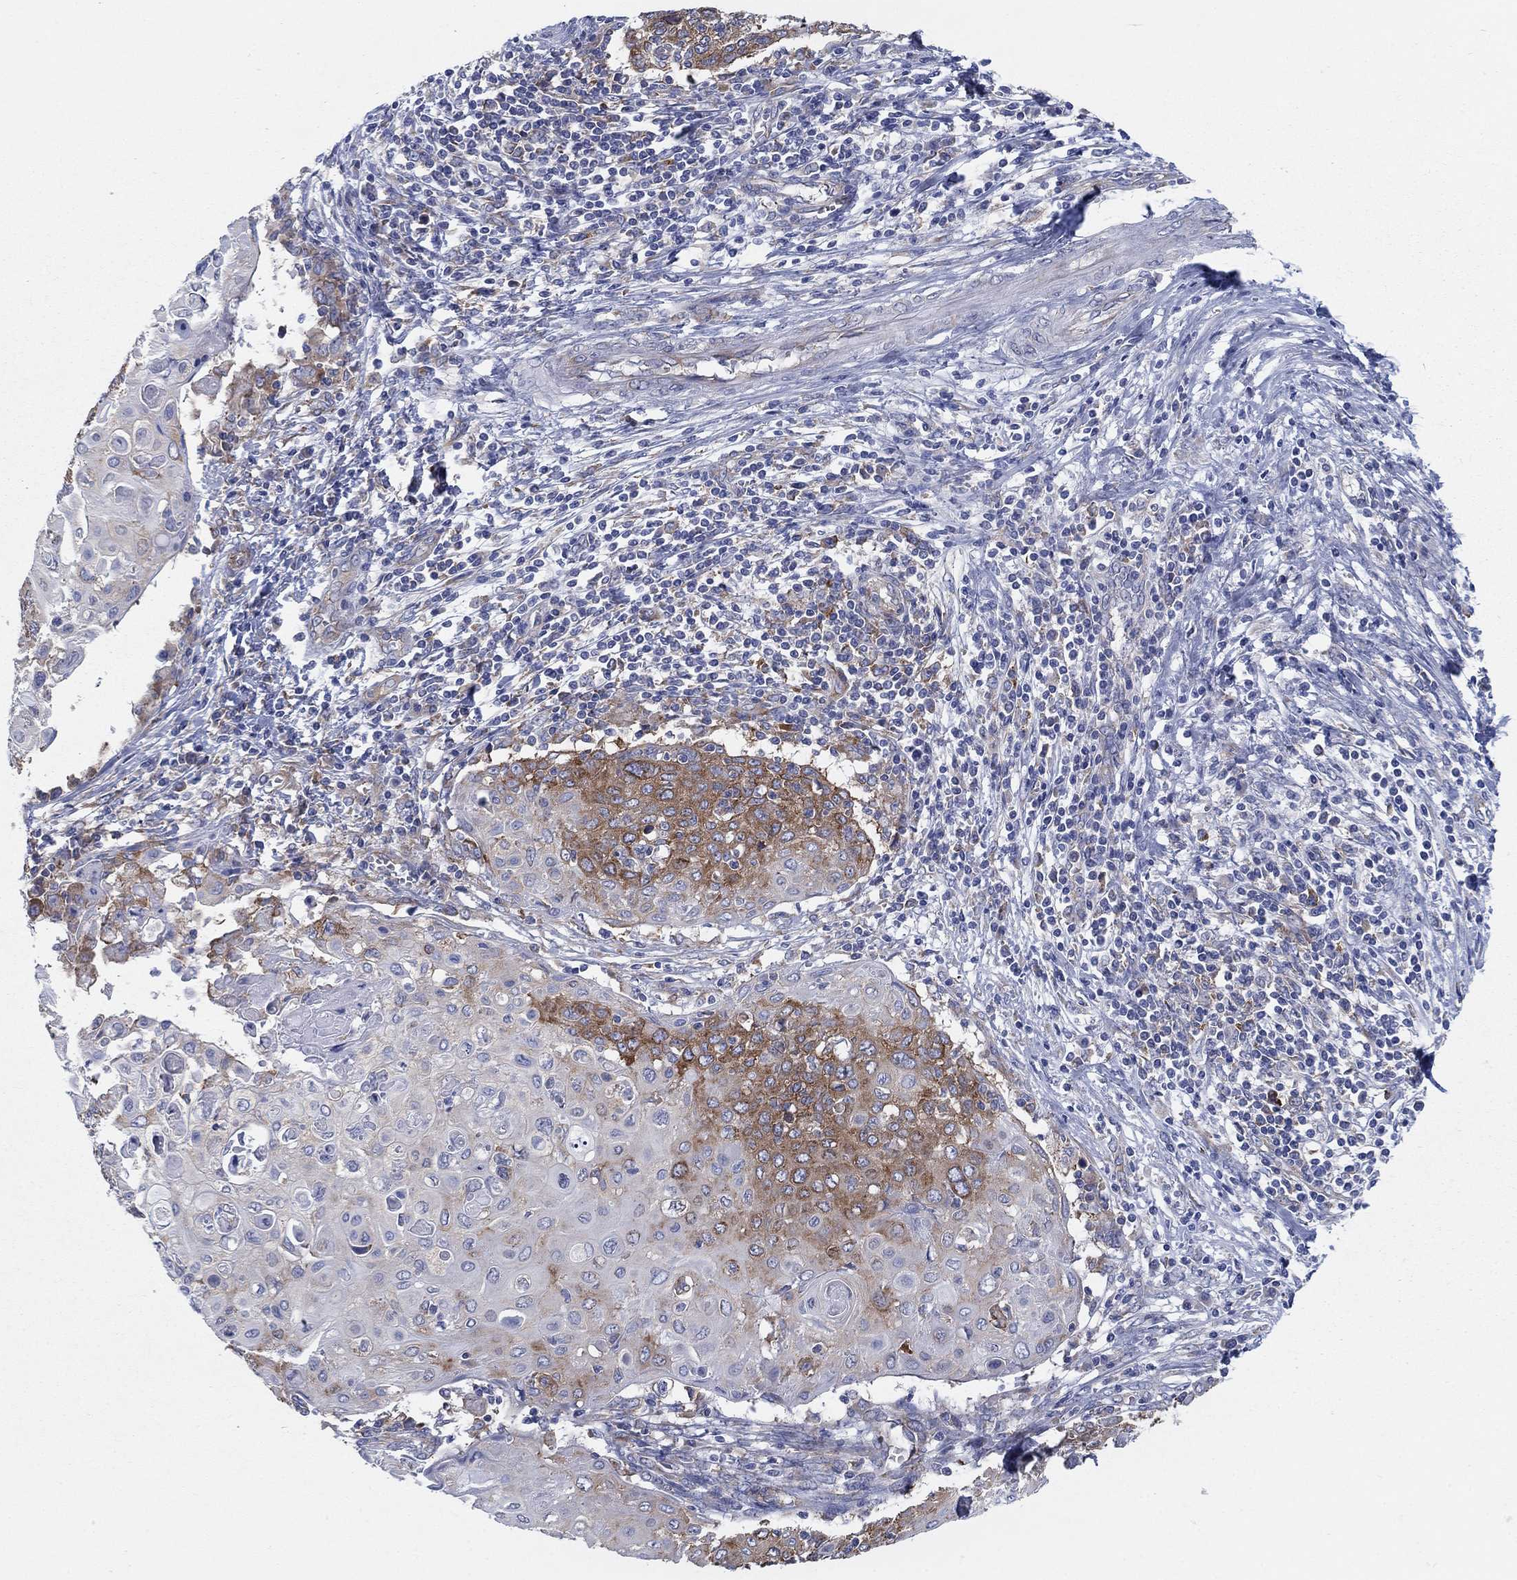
{"staining": {"intensity": "strong", "quantity": "25%-75%", "location": "cytoplasmic/membranous"}, "tissue": "cervical cancer", "cell_type": "Tumor cells", "image_type": "cancer", "snomed": [{"axis": "morphology", "description": "Squamous cell carcinoma, NOS"}, {"axis": "topography", "description": "Cervix"}], "caption": "Immunohistochemical staining of cervical cancer shows high levels of strong cytoplasmic/membranous protein positivity in about 25%-75% of tumor cells.", "gene": "TMEM59", "patient": {"sex": "female", "age": 39}}